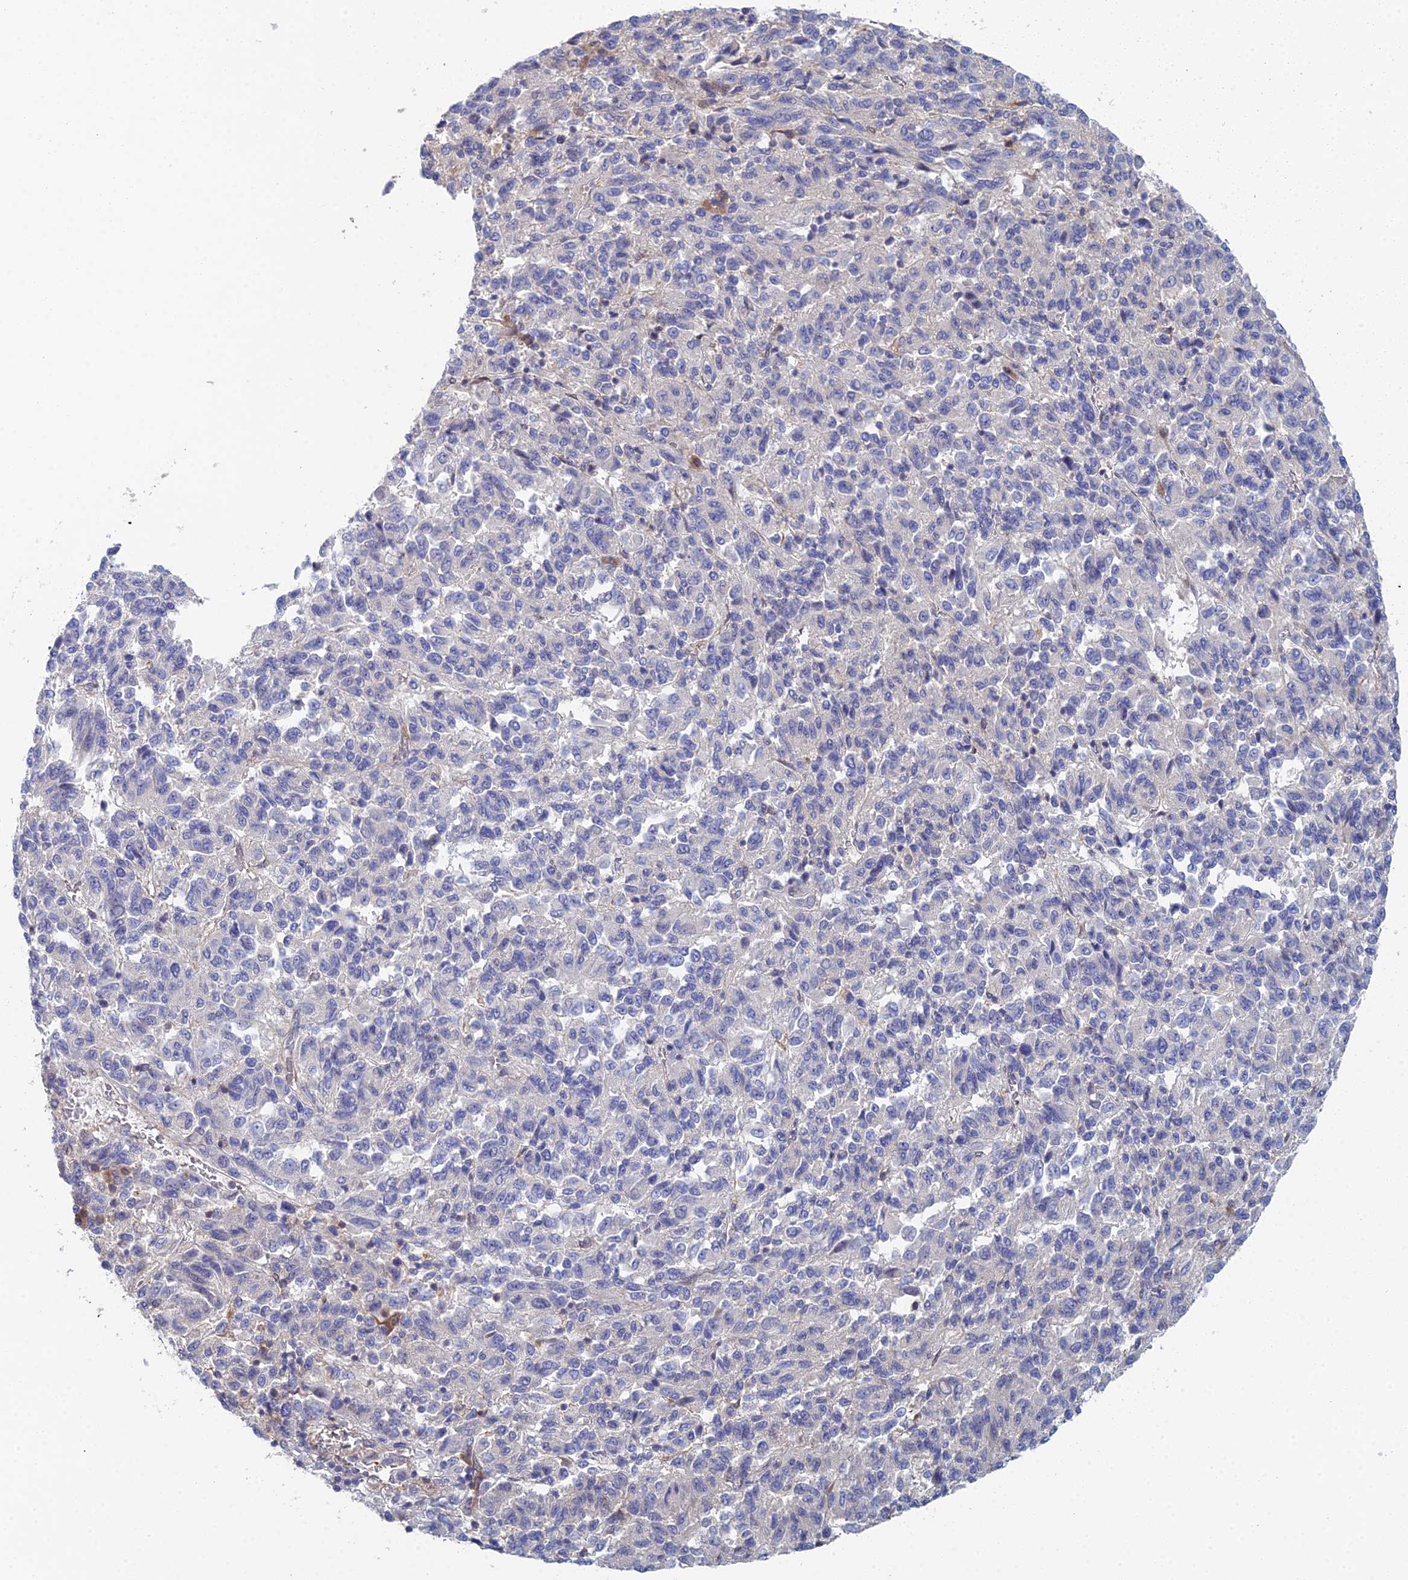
{"staining": {"intensity": "negative", "quantity": "none", "location": "none"}, "tissue": "melanoma", "cell_type": "Tumor cells", "image_type": "cancer", "snomed": [{"axis": "morphology", "description": "Malignant melanoma, Metastatic site"}, {"axis": "topography", "description": "Lung"}], "caption": "Photomicrograph shows no protein staining in tumor cells of melanoma tissue.", "gene": "DNAH14", "patient": {"sex": "male", "age": 64}}